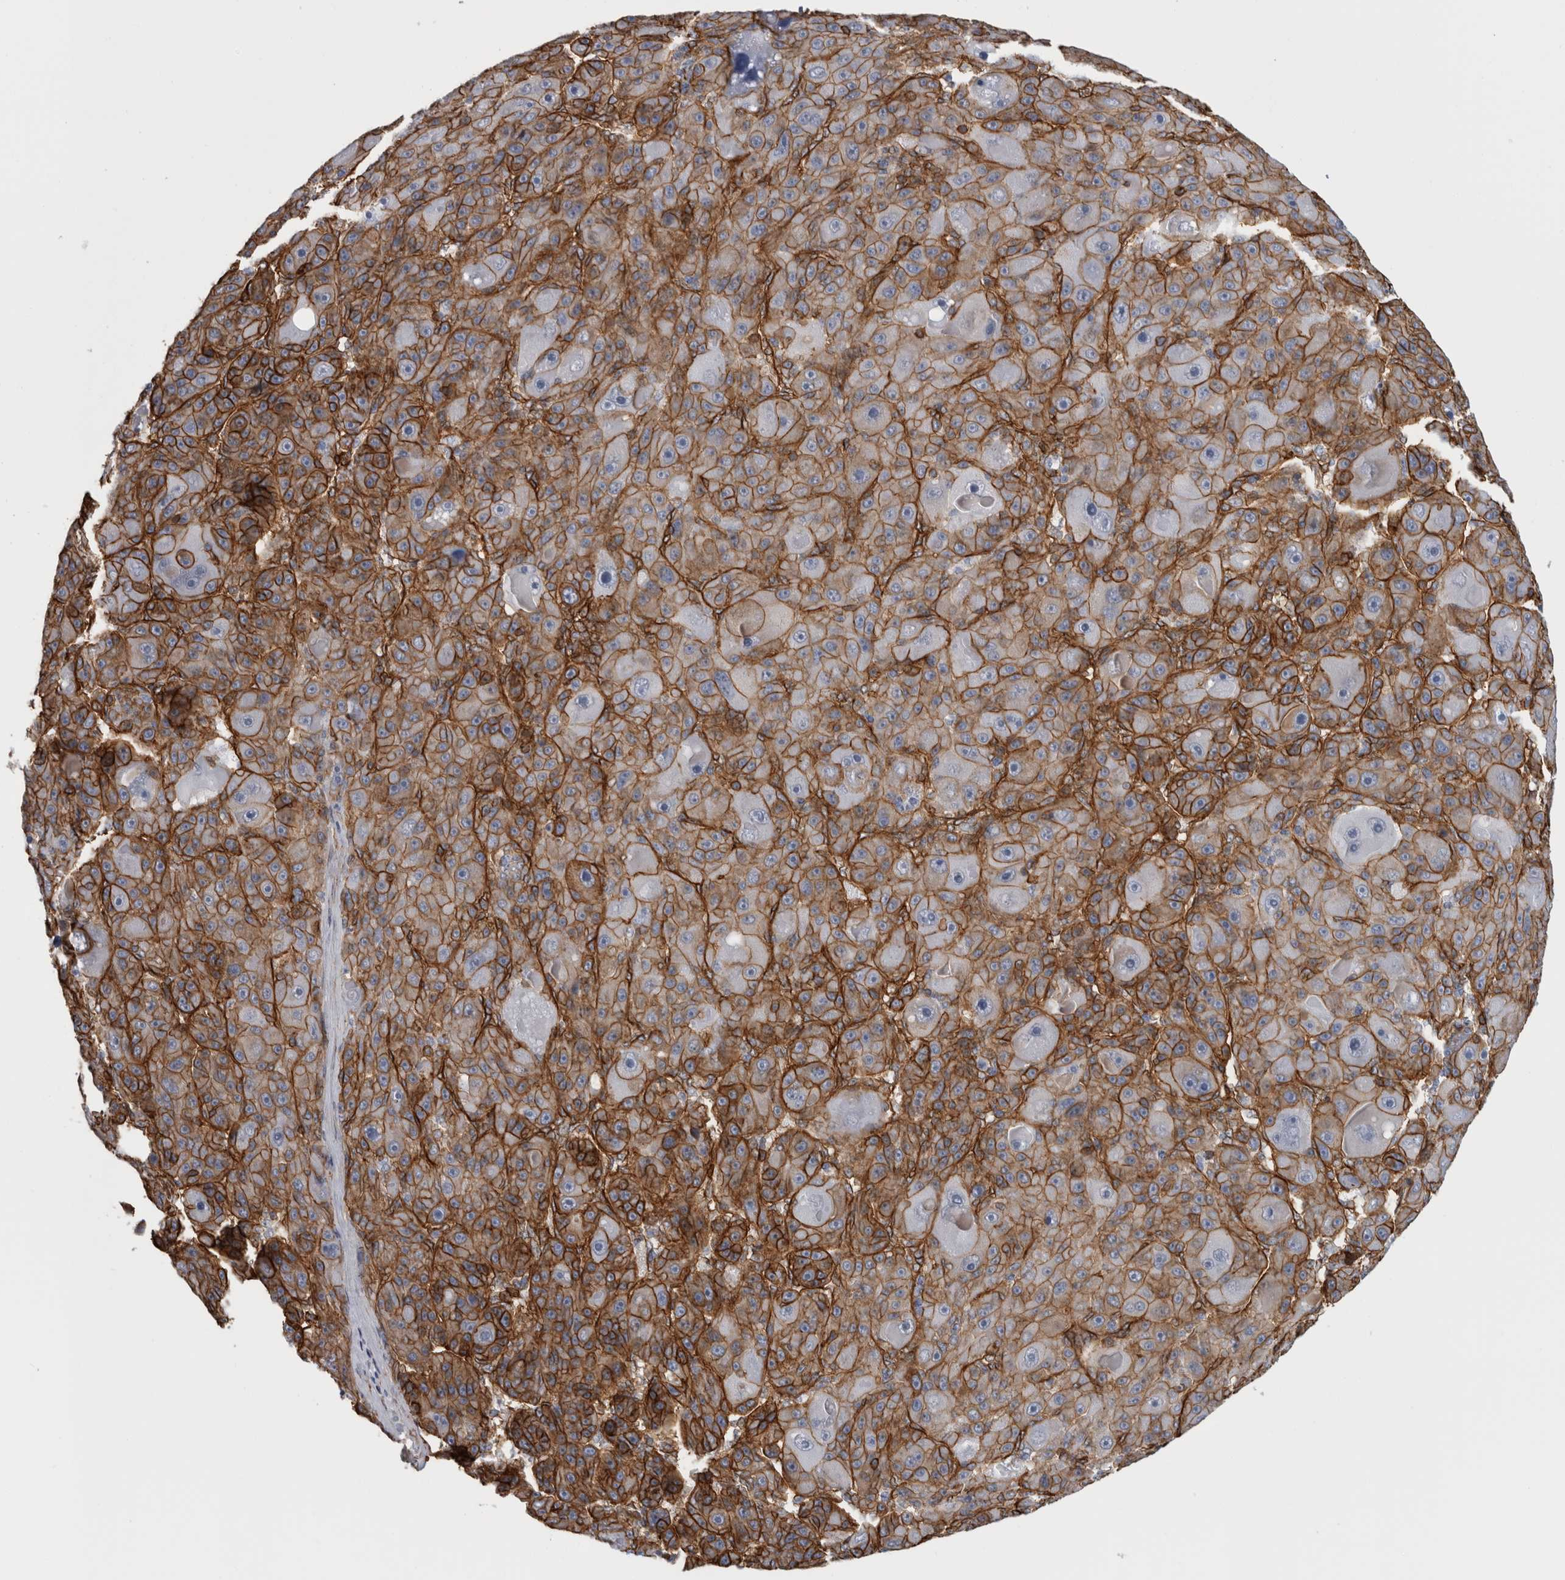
{"staining": {"intensity": "strong", "quantity": ">75%", "location": "cytoplasmic/membranous"}, "tissue": "liver cancer", "cell_type": "Tumor cells", "image_type": "cancer", "snomed": [{"axis": "morphology", "description": "Carcinoma, Hepatocellular, NOS"}, {"axis": "topography", "description": "Liver"}], "caption": "Immunohistochemistry (IHC) (DAB (3,3'-diaminobenzidine)) staining of liver cancer exhibits strong cytoplasmic/membranous protein positivity in approximately >75% of tumor cells.", "gene": "AHNAK", "patient": {"sex": "male", "age": 76}}